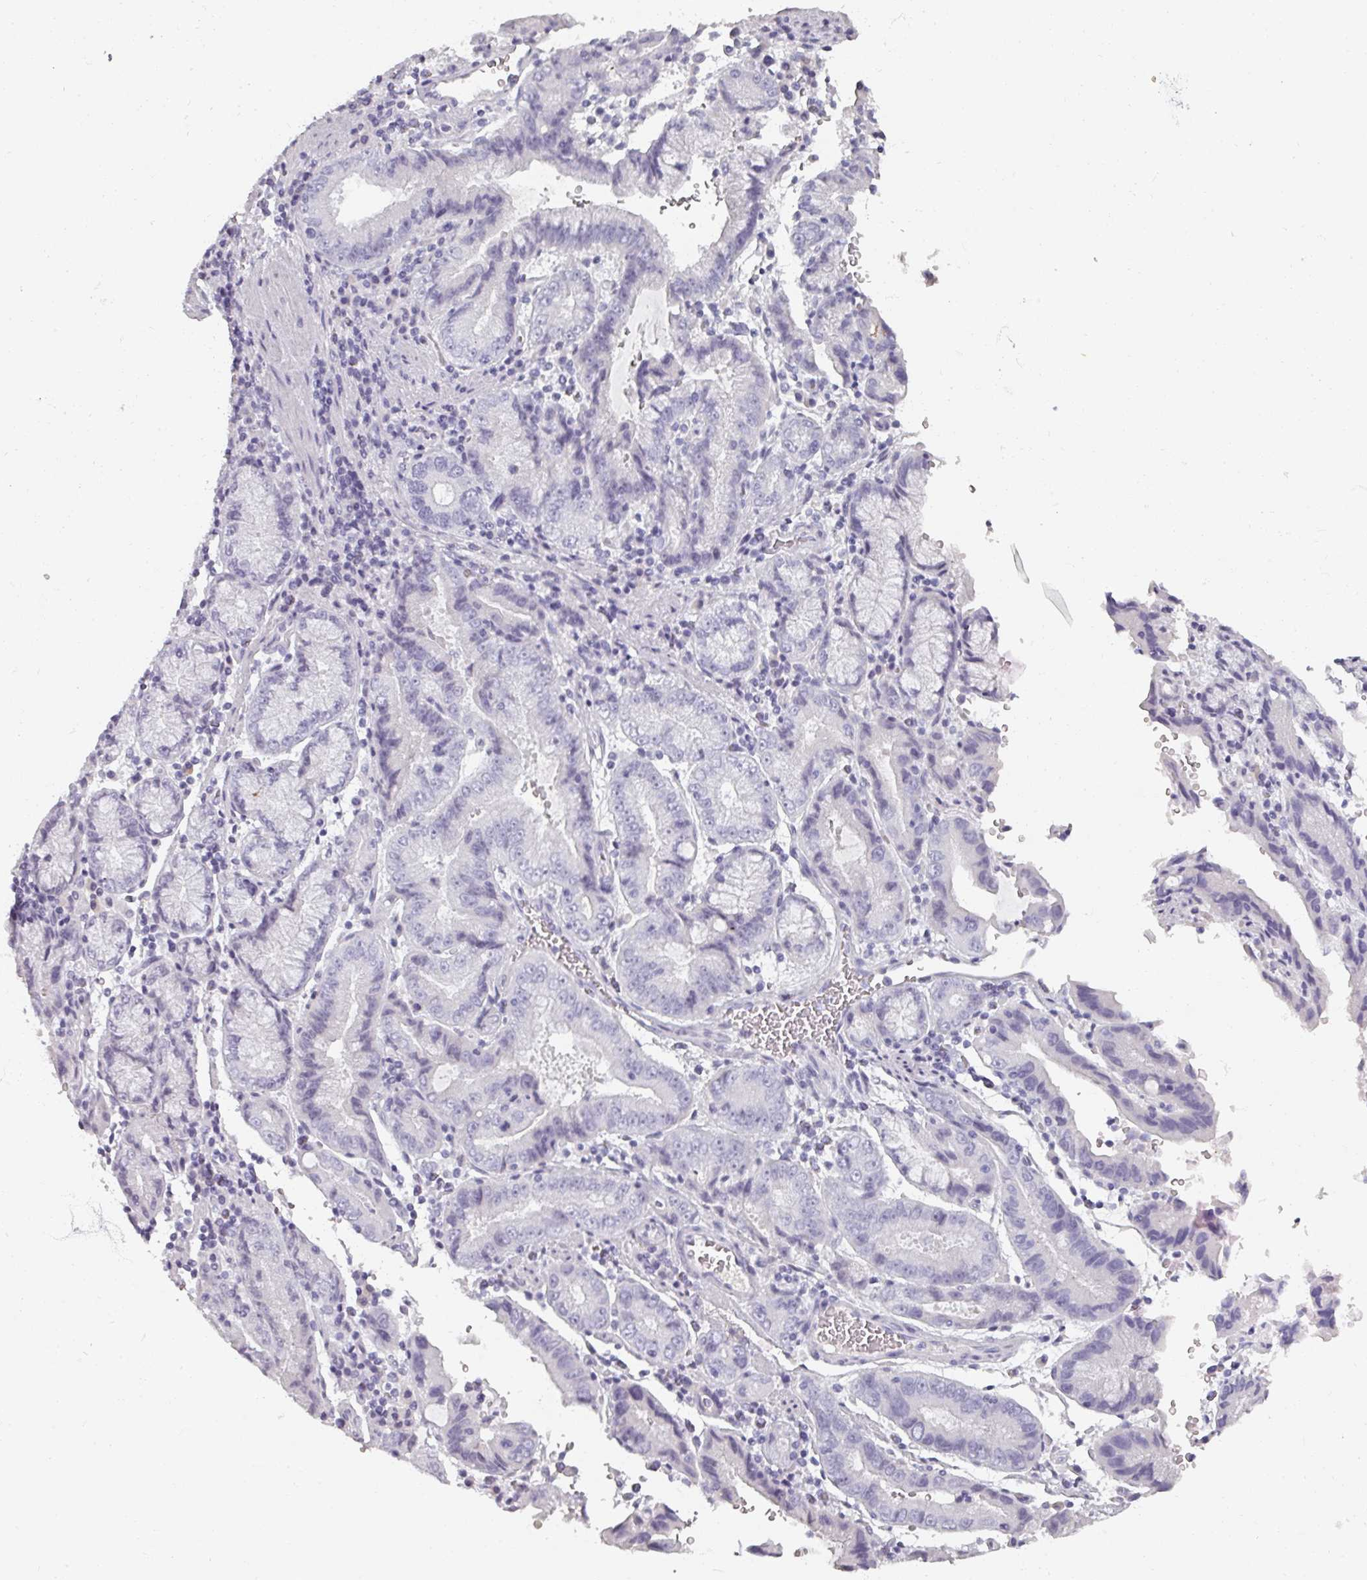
{"staining": {"intensity": "negative", "quantity": "none", "location": "none"}, "tissue": "stomach cancer", "cell_type": "Tumor cells", "image_type": "cancer", "snomed": [{"axis": "morphology", "description": "Adenocarcinoma, NOS"}, {"axis": "topography", "description": "Stomach"}], "caption": "Photomicrograph shows no significant protein positivity in tumor cells of stomach cancer (adenocarcinoma).", "gene": "REG3G", "patient": {"sex": "male", "age": 62}}